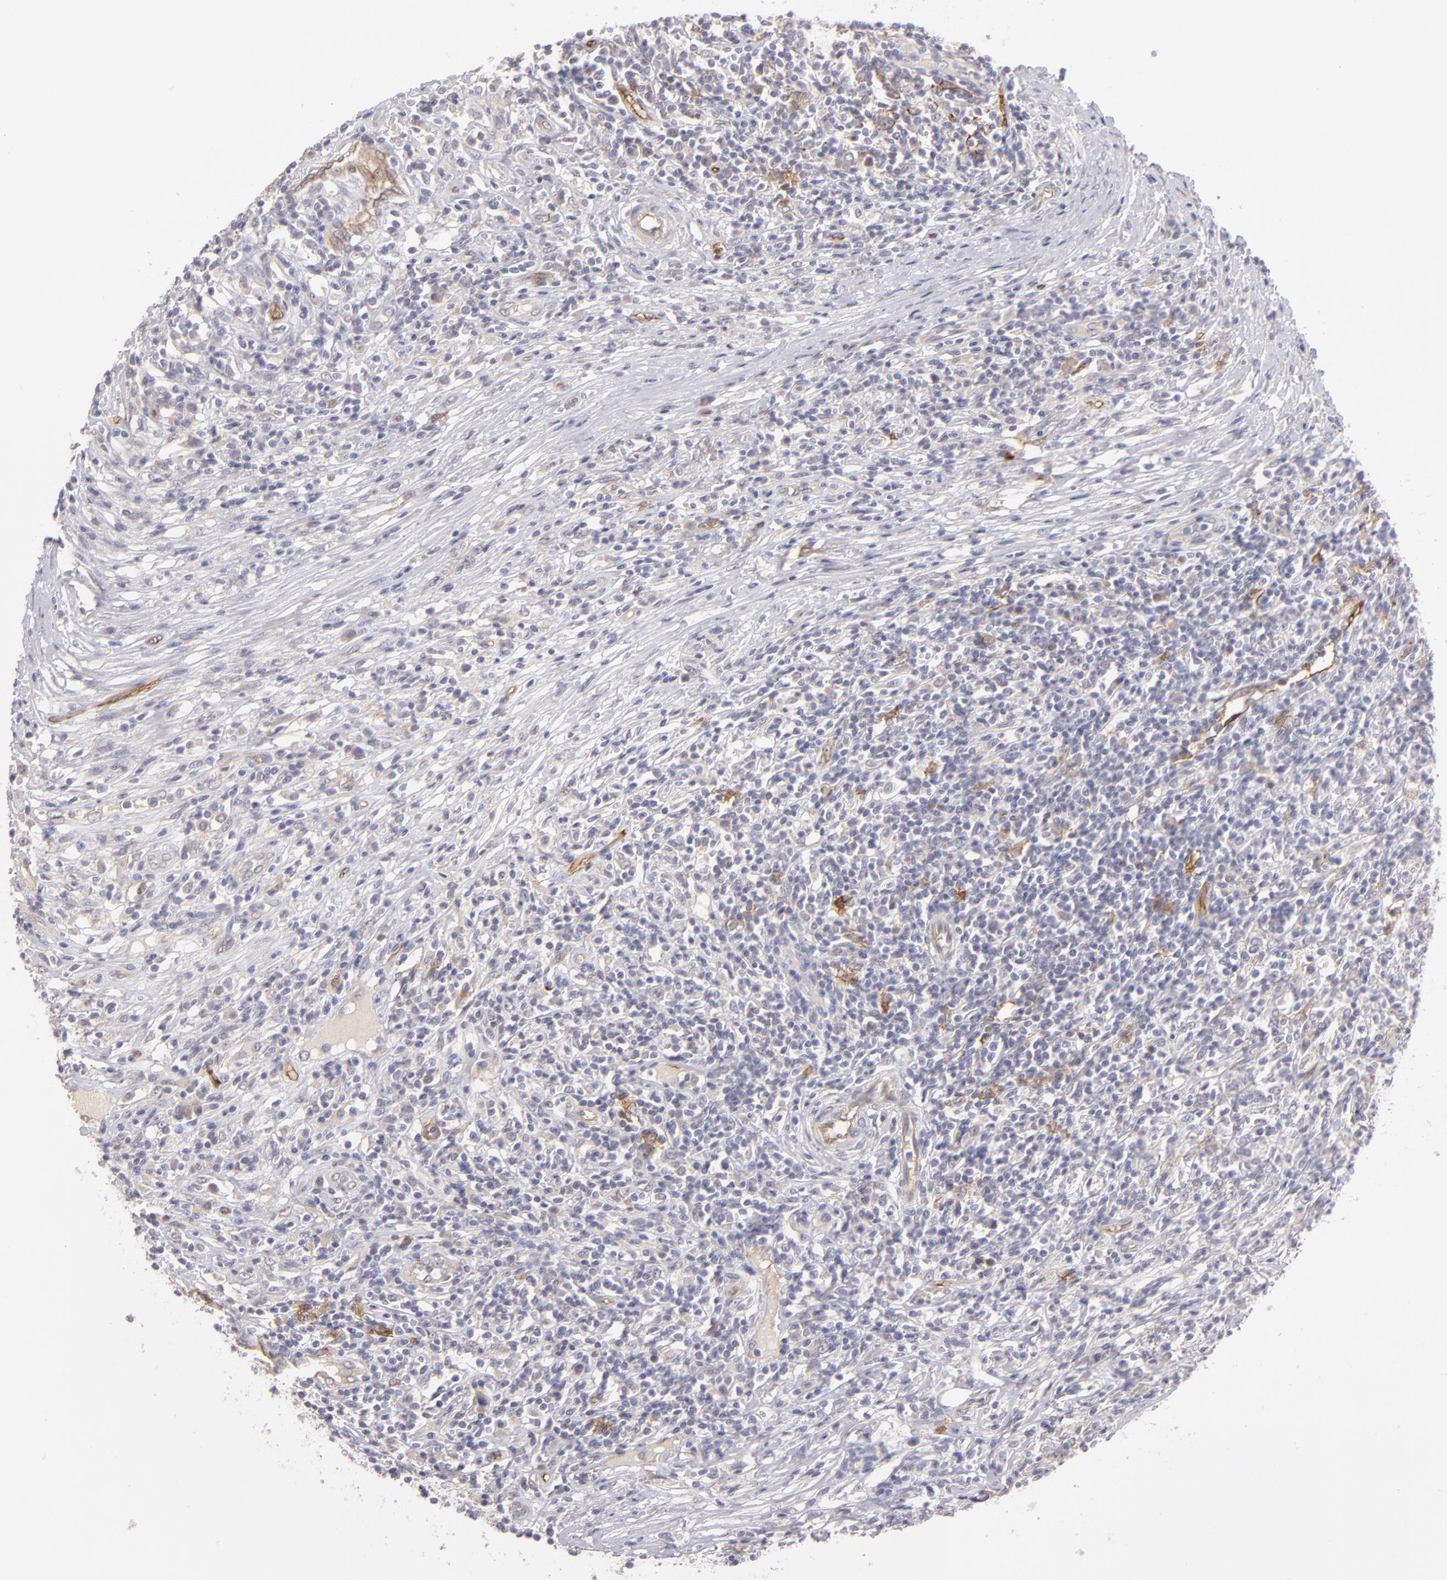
{"staining": {"intensity": "negative", "quantity": "none", "location": "none"}, "tissue": "lymphoma", "cell_type": "Tumor cells", "image_type": "cancer", "snomed": [{"axis": "morphology", "description": "Malignant lymphoma, non-Hodgkin's type, High grade"}, {"axis": "topography", "description": "Lymph node"}], "caption": "Tumor cells are negative for protein expression in human lymphoma.", "gene": "THBD", "patient": {"sex": "female", "age": 84}}